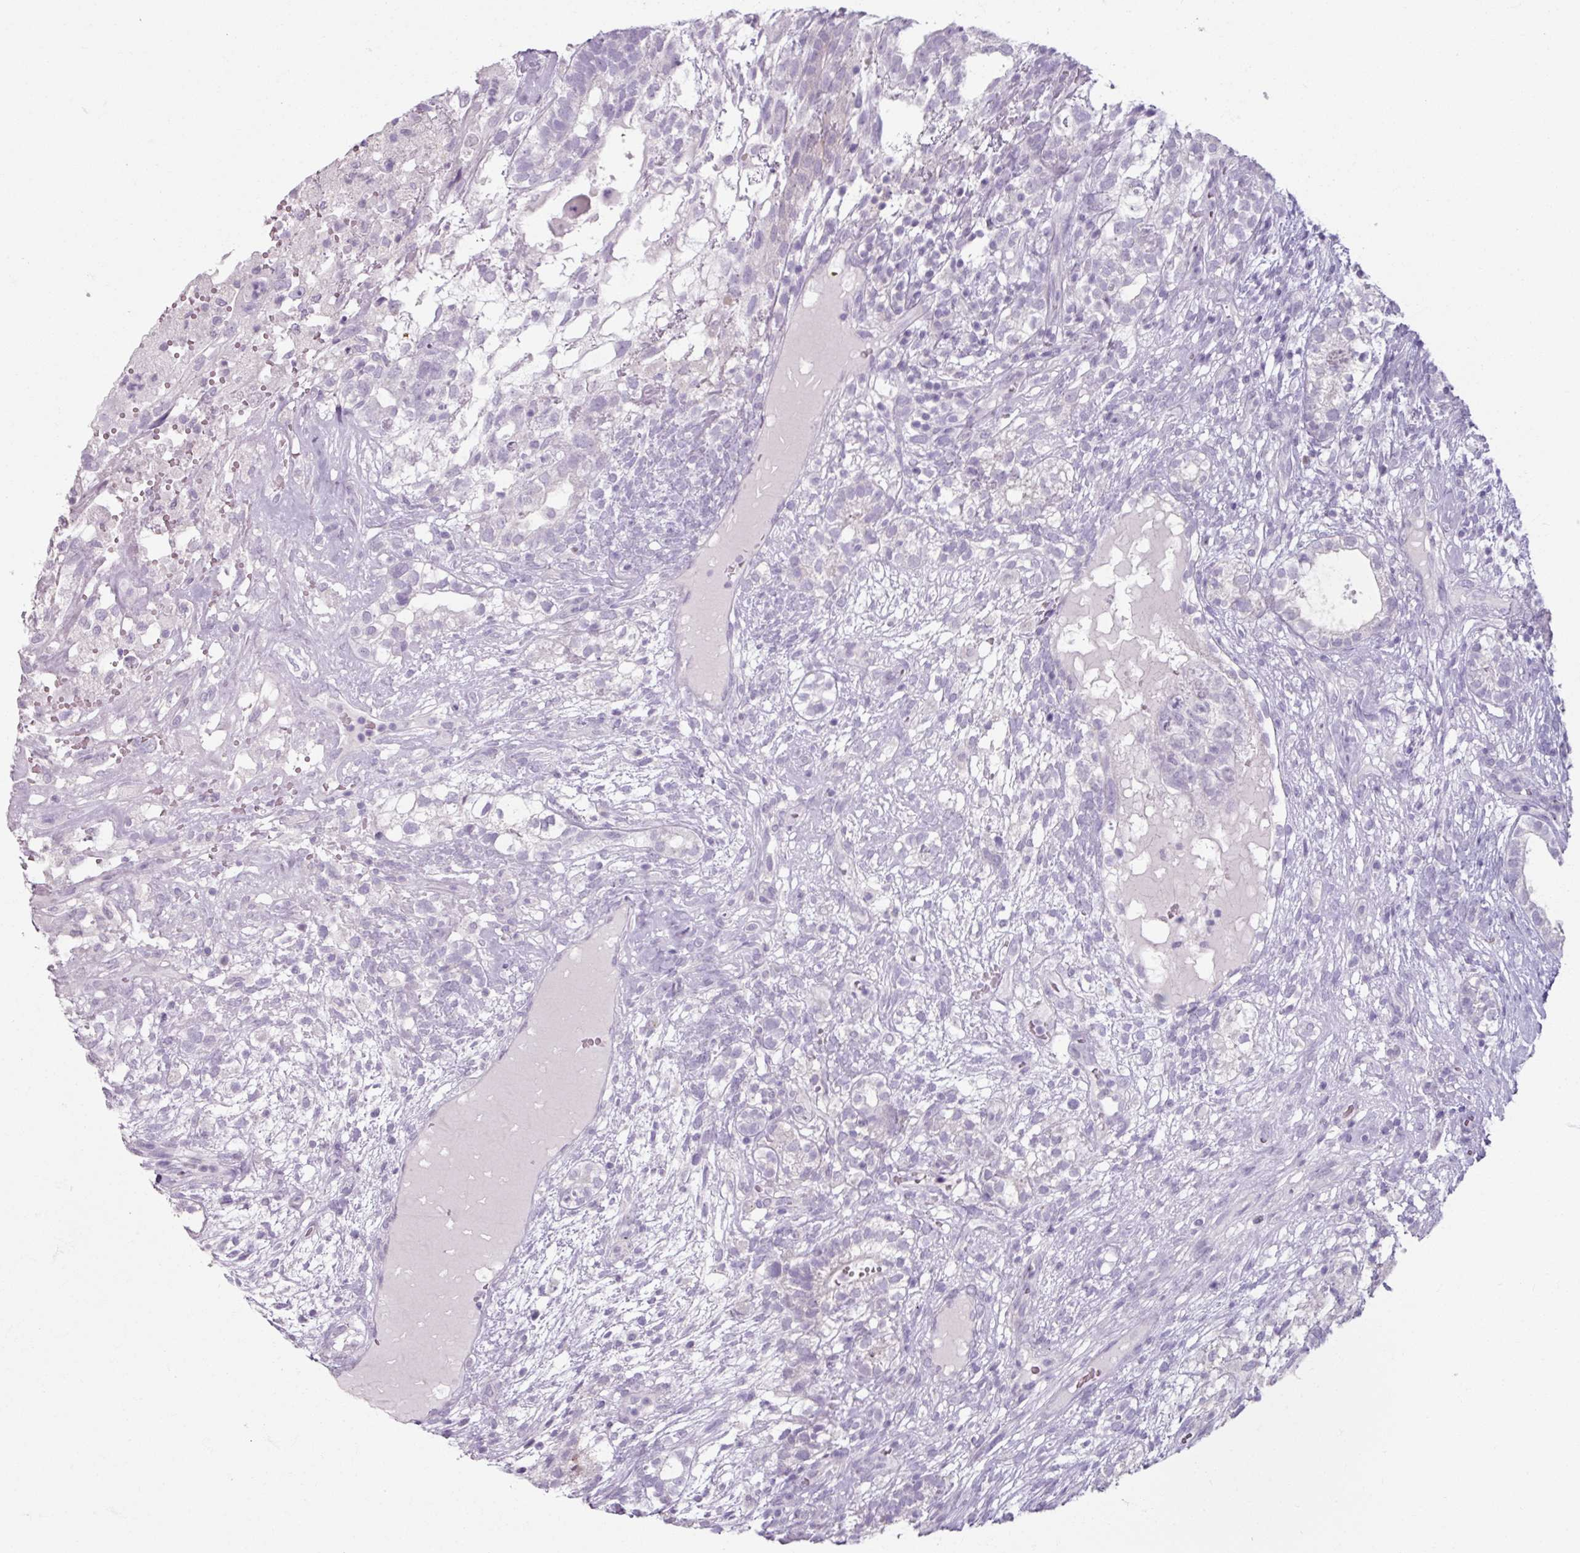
{"staining": {"intensity": "negative", "quantity": "none", "location": "none"}, "tissue": "testis cancer", "cell_type": "Tumor cells", "image_type": "cancer", "snomed": [{"axis": "morphology", "description": "Seminoma, NOS"}, {"axis": "morphology", "description": "Carcinoma, Embryonal, NOS"}, {"axis": "topography", "description": "Testis"}], "caption": "Tumor cells are negative for brown protein staining in testis cancer. (Brightfield microscopy of DAB (3,3'-diaminobenzidine) immunohistochemistry at high magnification).", "gene": "SLC27A5", "patient": {"sex": "male", "age": 41}}